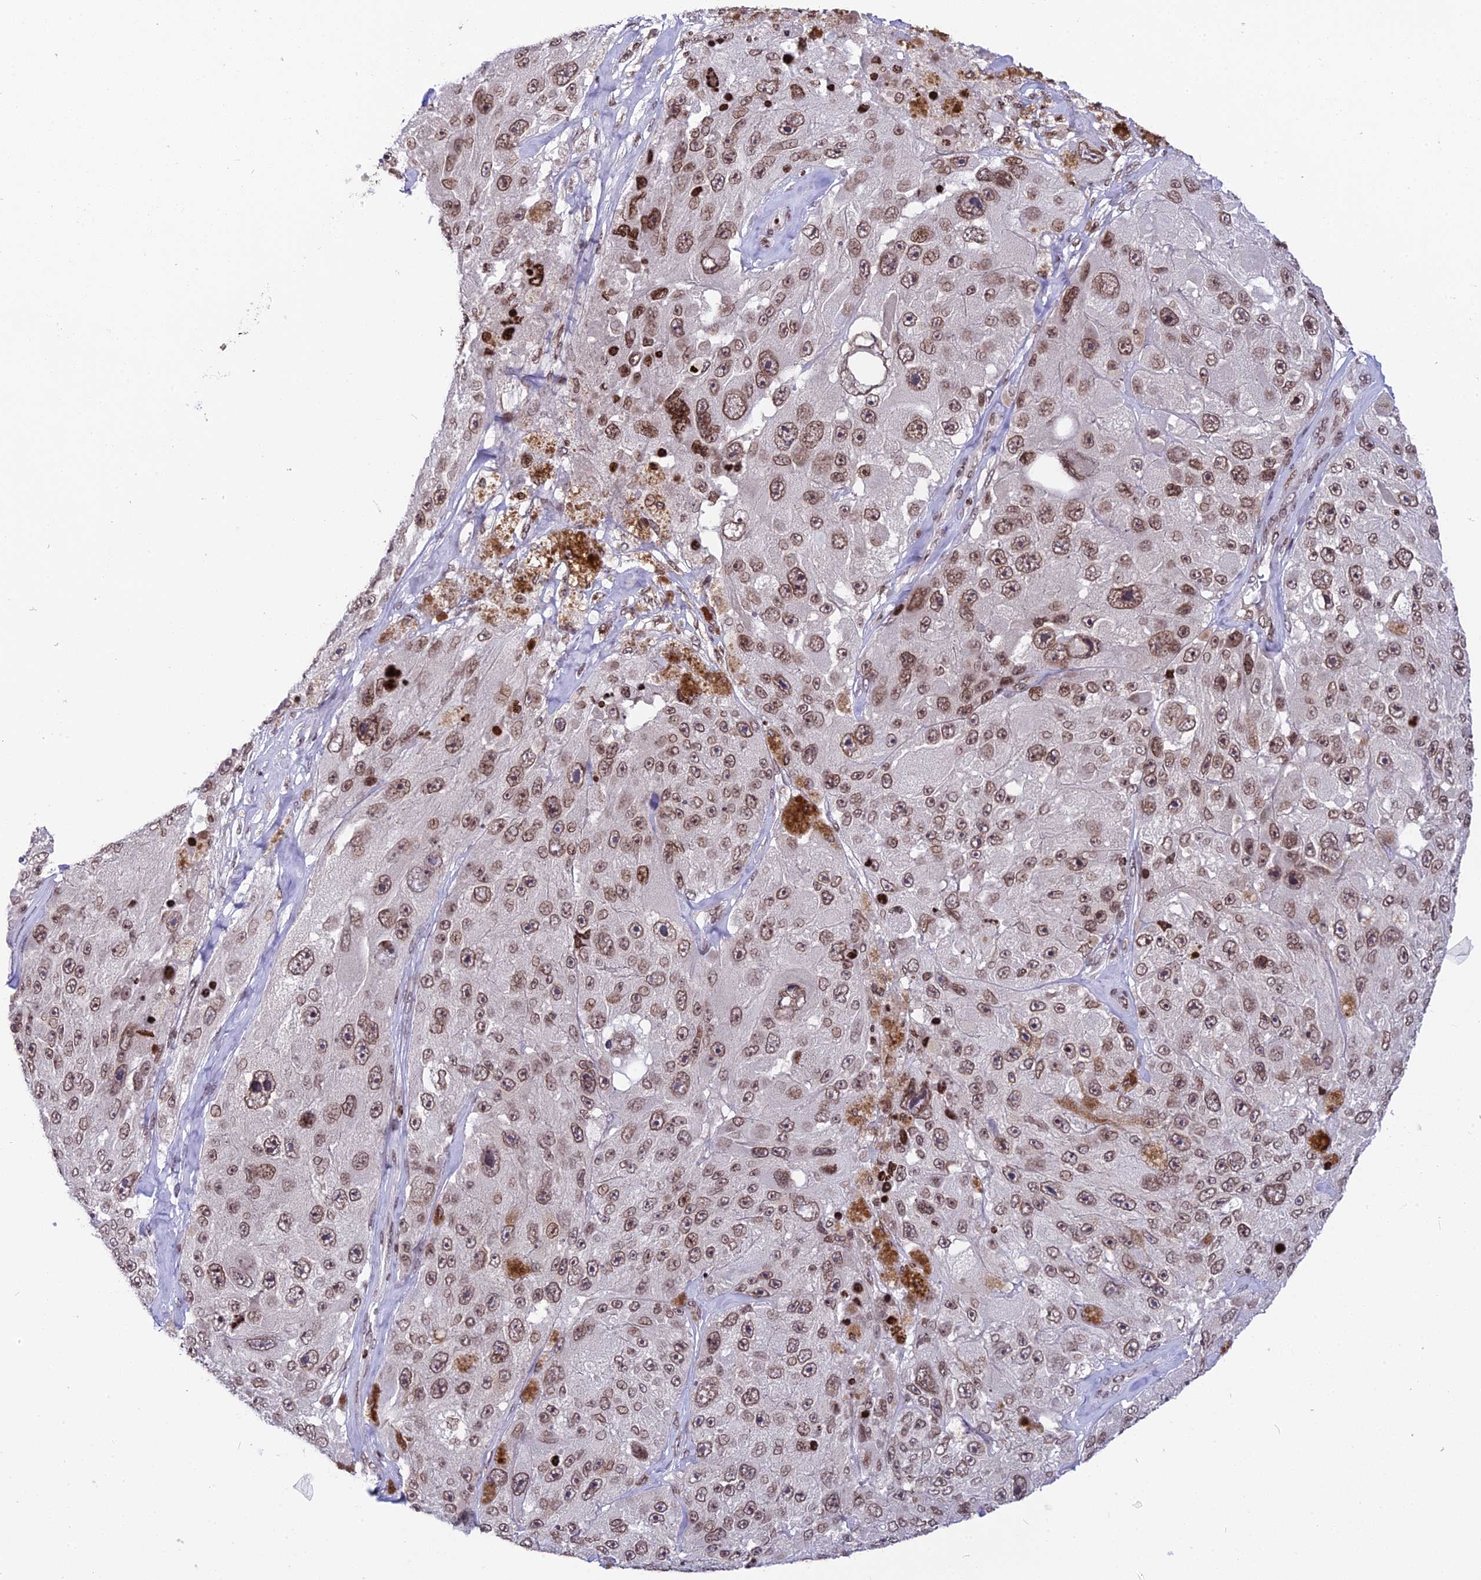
{"staining": {"intensity": "moderate", "quantity": ">75%", "location": "nuclear"}, "tissue": "melanoma", "cell_type": "Tumor cells", "image_type": "cancer", "snomed": [{"axis": "morphology", "description": "Malignant melanoma, Metastatic site"}, {"axis": "topography", "description": "Lymph node"}], "caption": "Human malignant melanoma (metastatic site) stained with a brown dye reveals moderate nuclear positive expression in approximately >75% of tumor cells.", "gene": "TET2", "patient": {"sex": "male", "age": 62}}